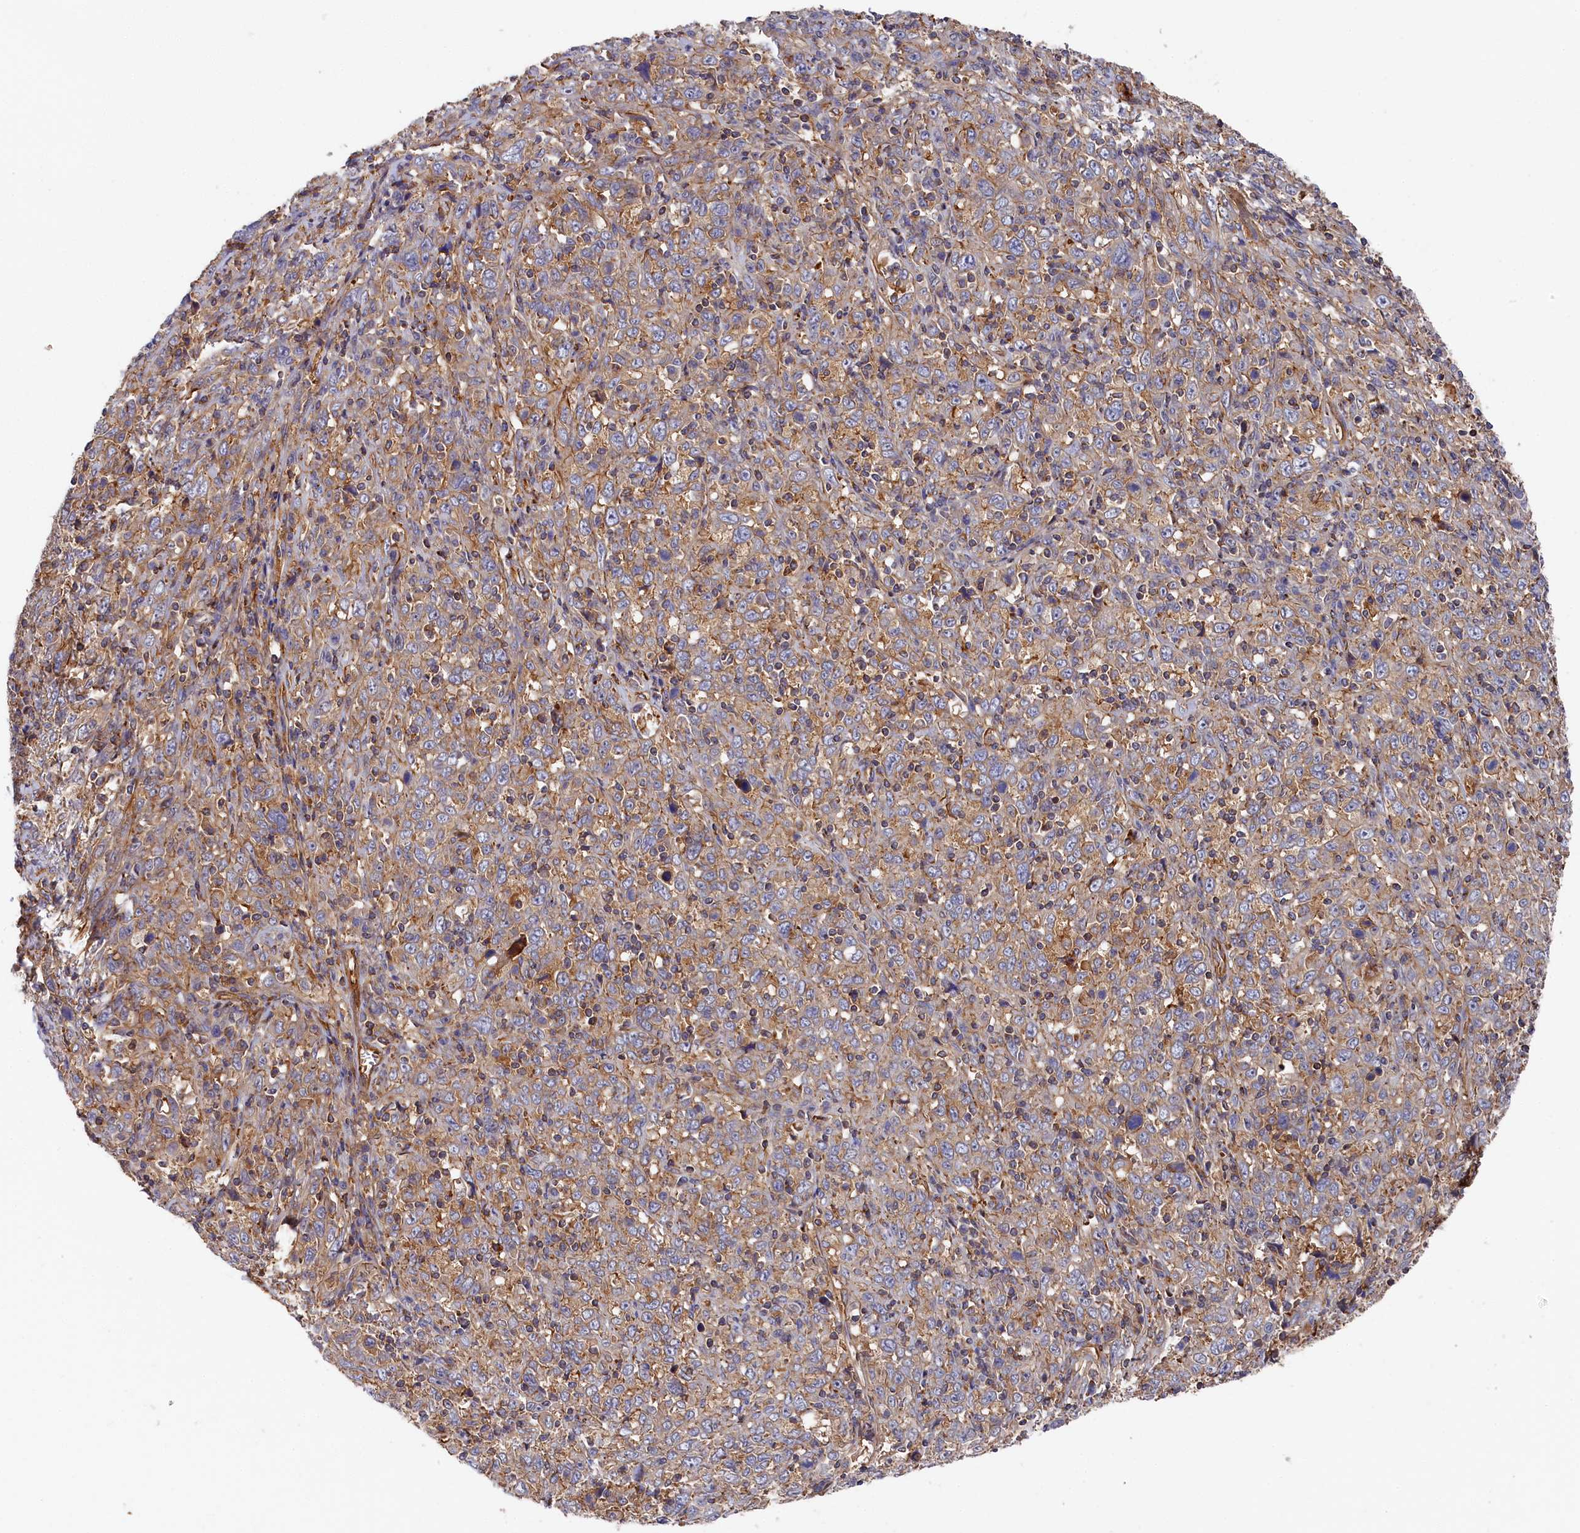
{"staining": {"intensity": "weak", "quantity": "25%-75%", "location": "cytoplasmic/membranous"}, "tissue": "cervical cancer", "cell_type": "Tumor cells", "image_type": "cancer", "snomed": [{"axis": "morphology", "description": "Squamous cell carcinoma, NOS"}, {"axis": "topography", "description": "Cervix"}], "caption": "This is an image of IHC staining of cervical cancer, which shows weak expression in the cytoplasmic/membranous of tumor cells.", "gene": "LDHD", "patient": {"sex": "female", "age": 46}}